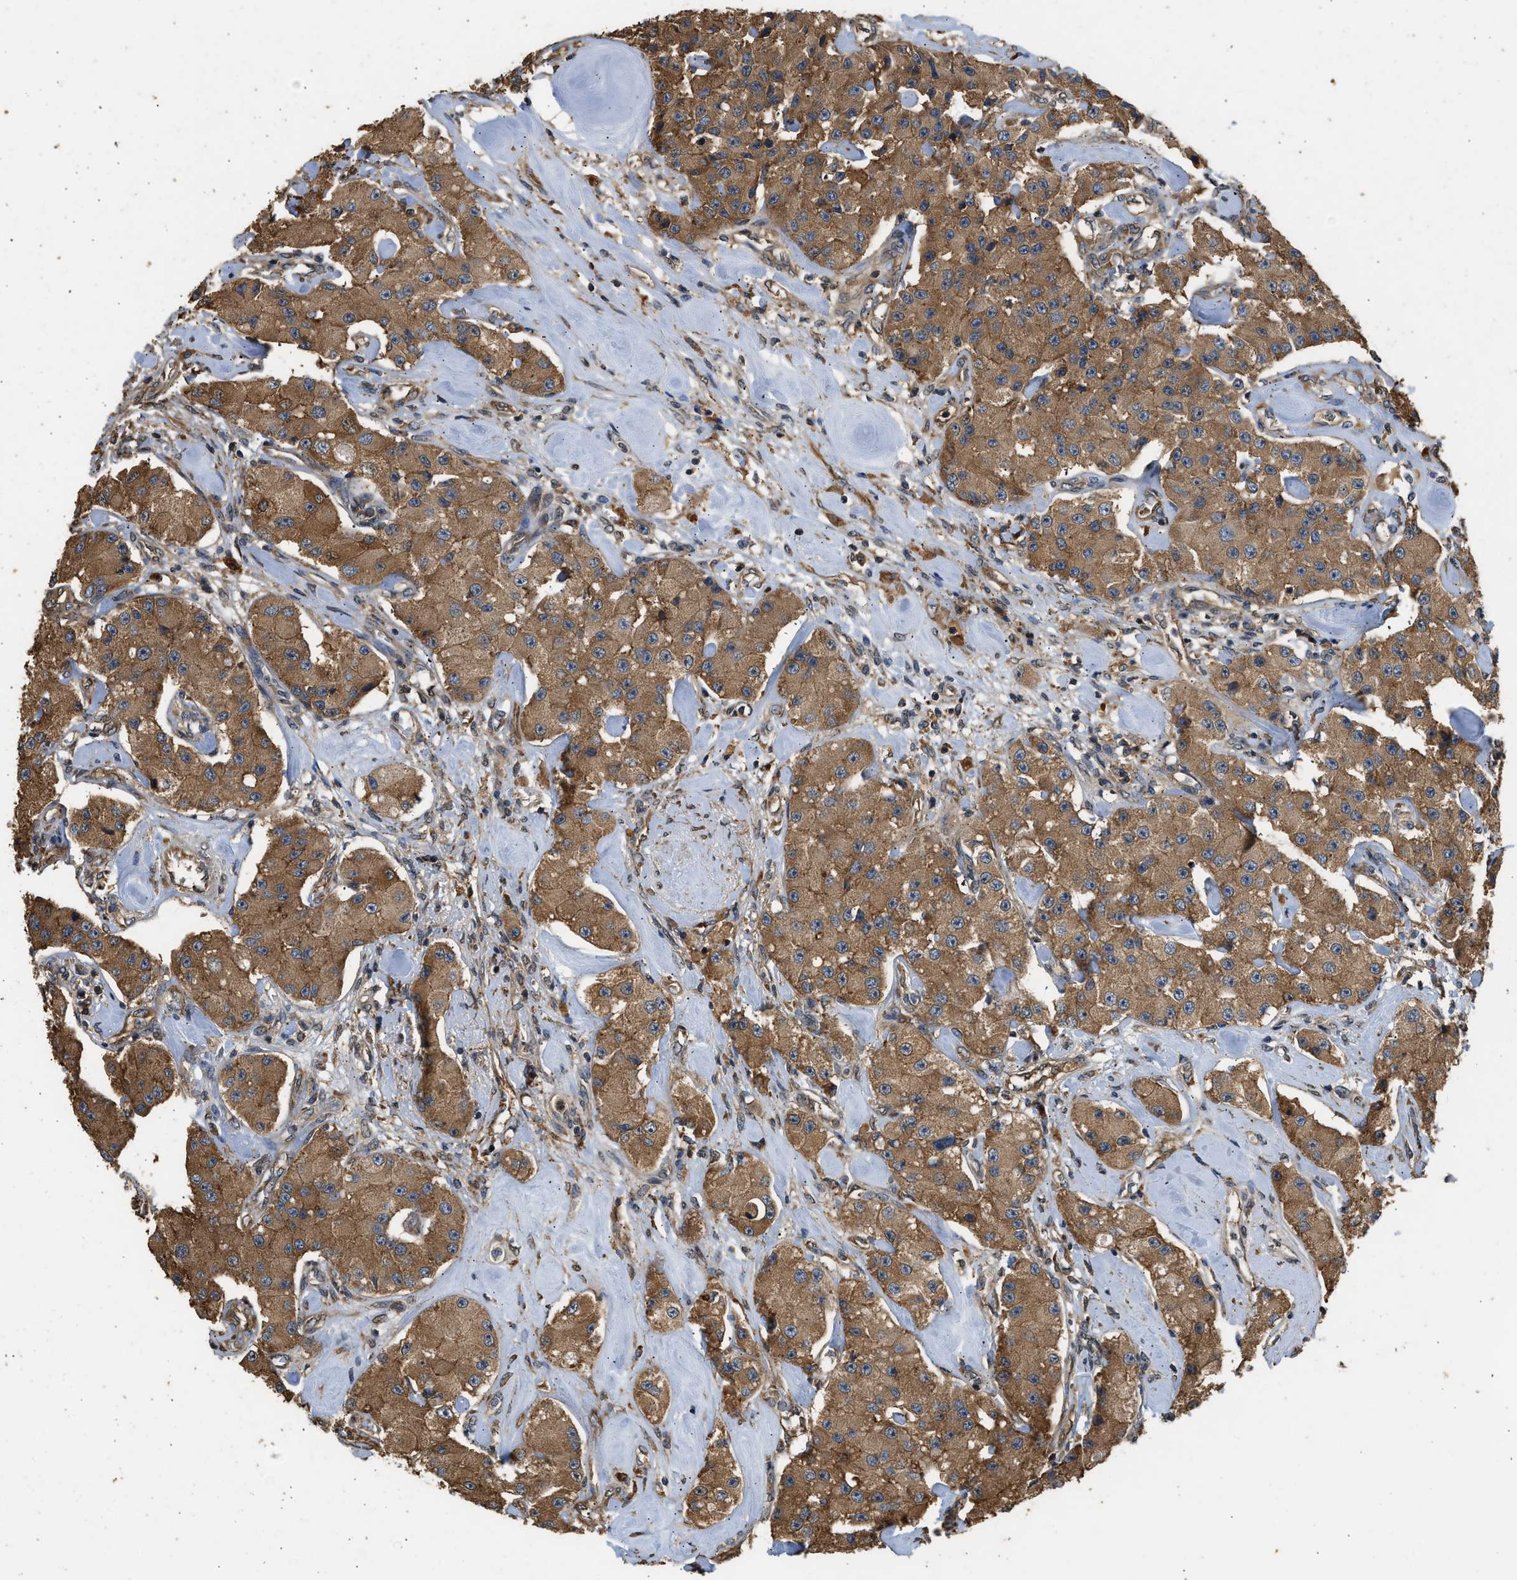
{"staining": {"intensity": "moderate", "quantity": ">75%", "location": "cytoplasmic/membranous"}, "tissue": "carcinoid", "cell_type": "Tumor cells", "image_type": "cancer", "snomed": [{"axis": "morphology", "description": "Carcinoid, malignant, NOS"}, {"axis": "topography", "description": "Pancreas"}], "caption": "Immunohistochemistry (DAB (3,3'-diaminobenzidine)) staining of carcinoid exhibits moderate cytoplasmic/membranous protein staining in approximately >75% of tumor cells.", "gene": "SLC36A4", "patient": {"sex": "male", "age": 41}}